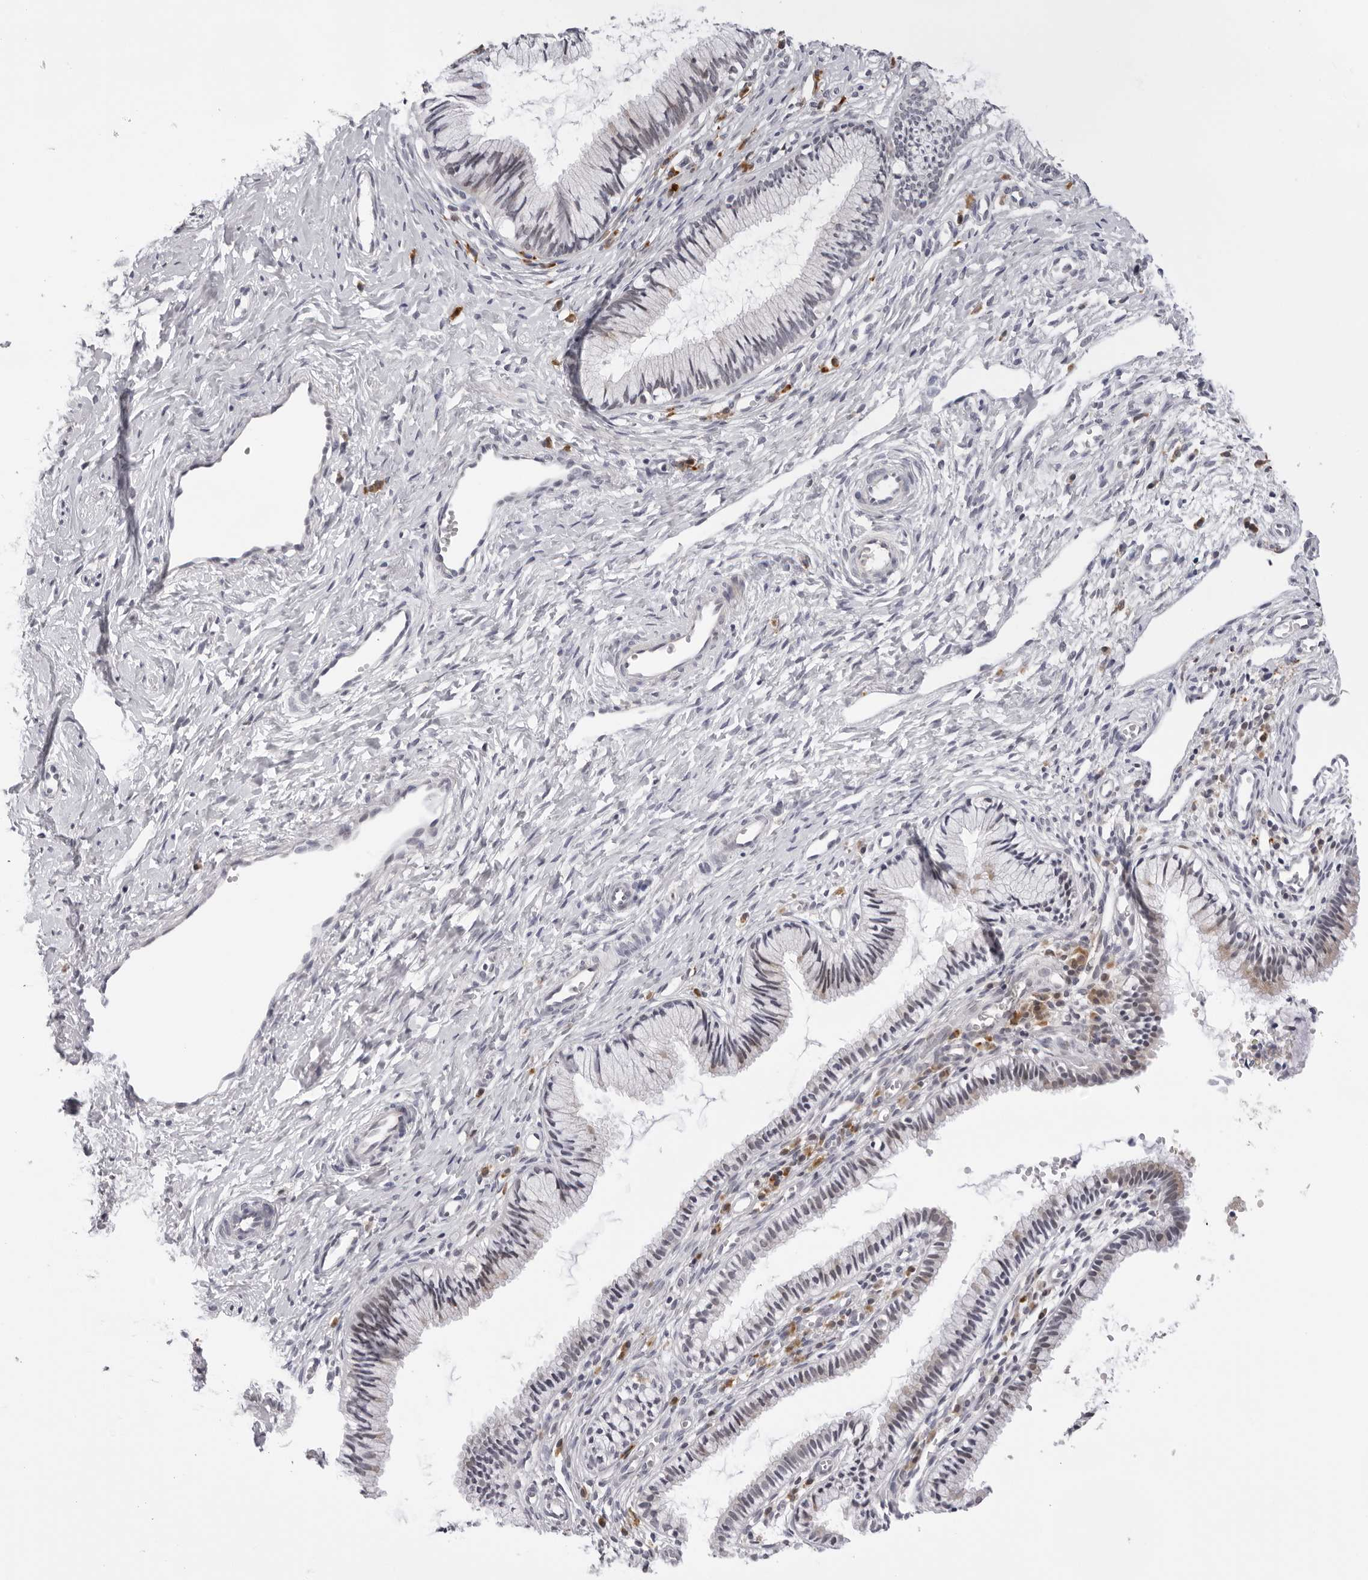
{"staining": {"intensity": "weak", "quantity": "<25%", "location": "cytoplasmic/membranous"}, "tissue": "cervix", "cell_type": "Glandular cells", "image_type": "normal", "snomed": [{"axis": "morphology", "description": "Normal tissue, NOS"}, {"axis": "topography", "description": "Cervix"}], "caption": "Unremarkable cervix was stained to show a protein in brown. There is no significant staining in glandular cells. (IHC, brightfield microscopy, high magnification).", "gene": "IL17RA", "patient": {"sex": "female", "age": 27}}